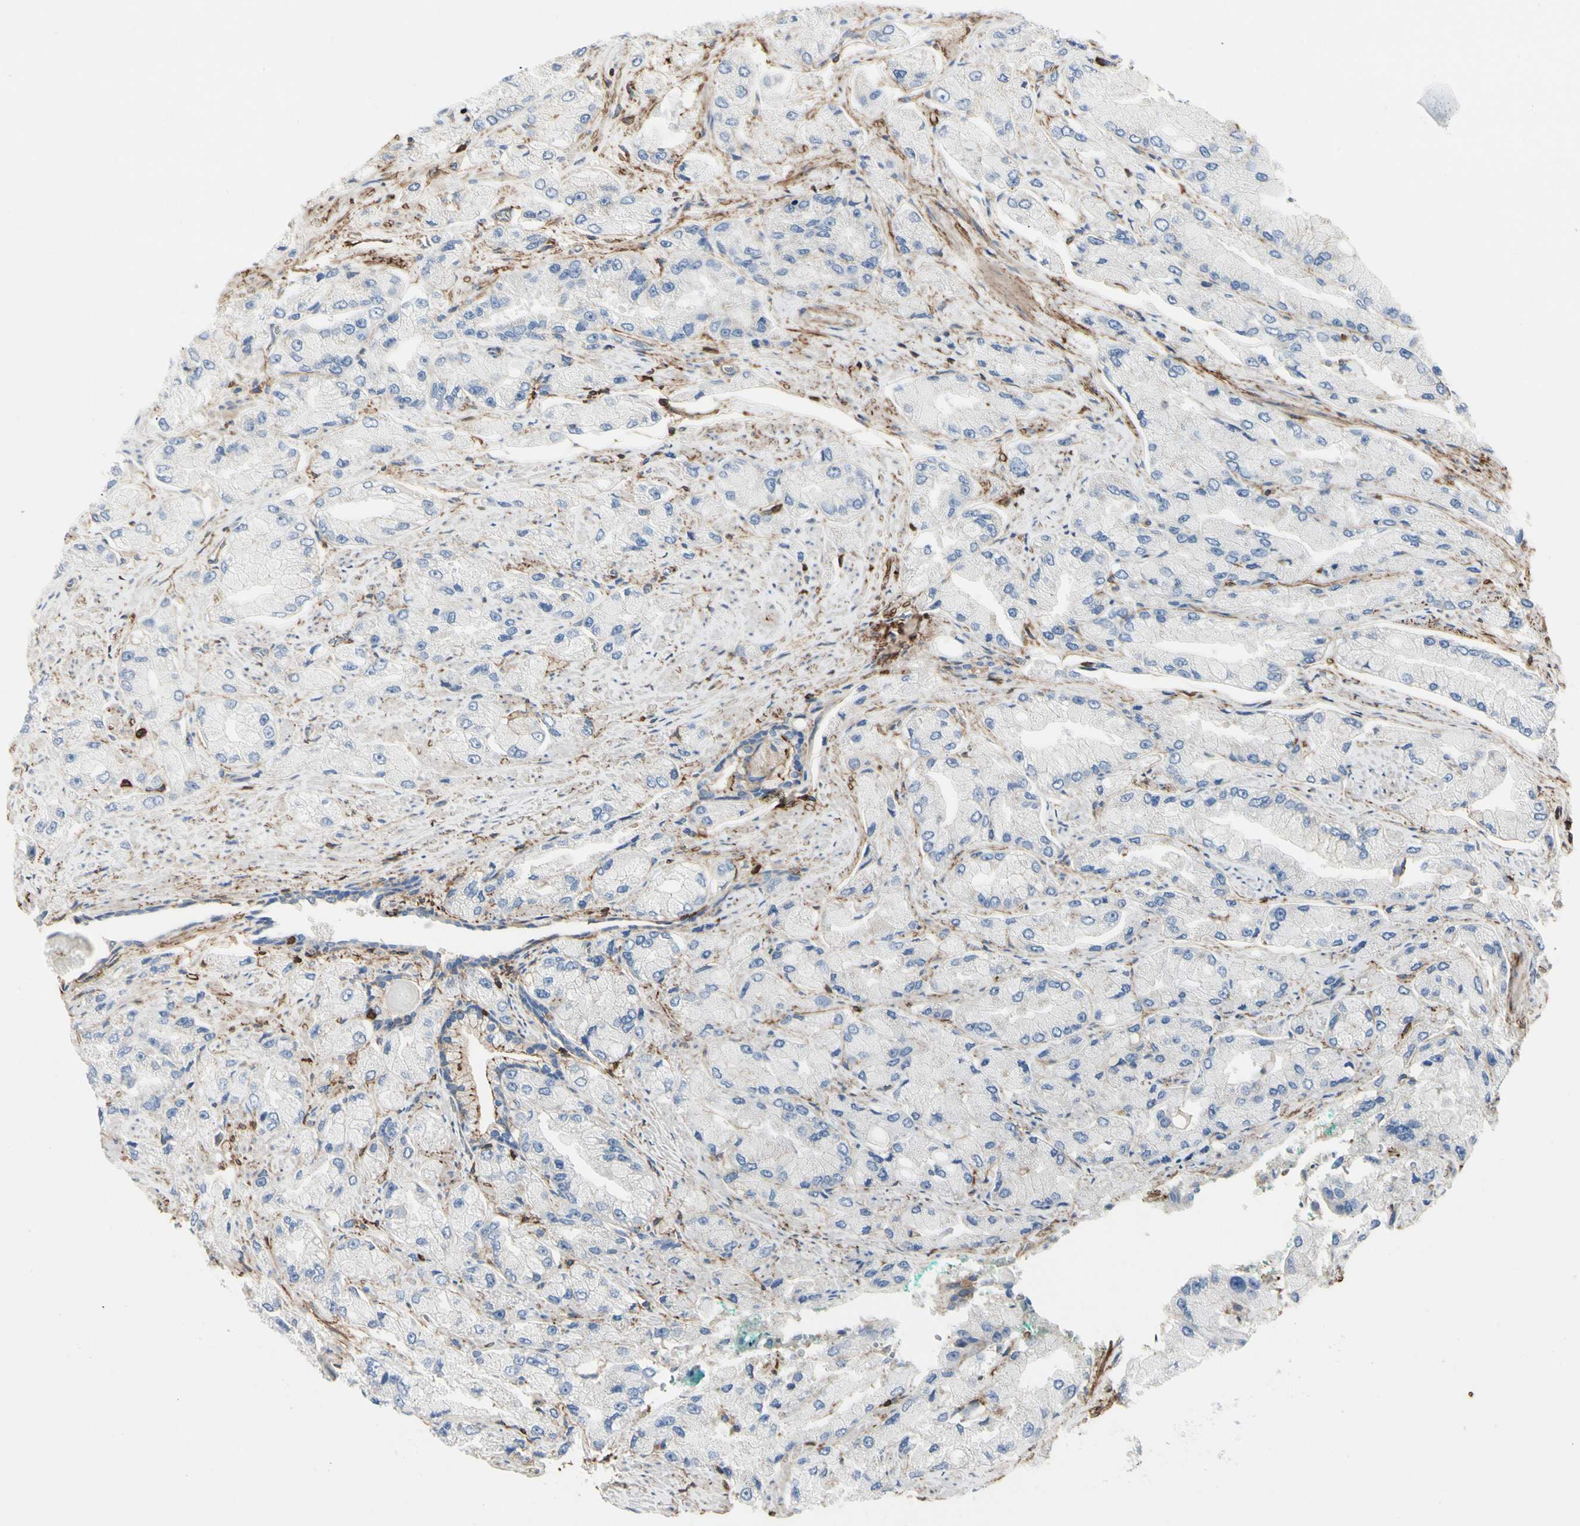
{"staining": {"intensity": "negative", "quantity": "none", "location": "none"}, "tissue": "prostate cancer", "cell_type": "Tumor cells", "image_type": "cancer", "snomed": [{"axis": "morphology", "description": "Adenocarcinoma, High grade"}, {"axis": "topography", "description": "Prostate"}], "caption": "A high-resolution micrograph shows immunohistochemistry staining of prostate cancer, which reveals no significant staining in tumor cells. Nuclei are stained in blue.", "gene": "CLEC2B", "patient": {"sex": "male", "age": 58}}